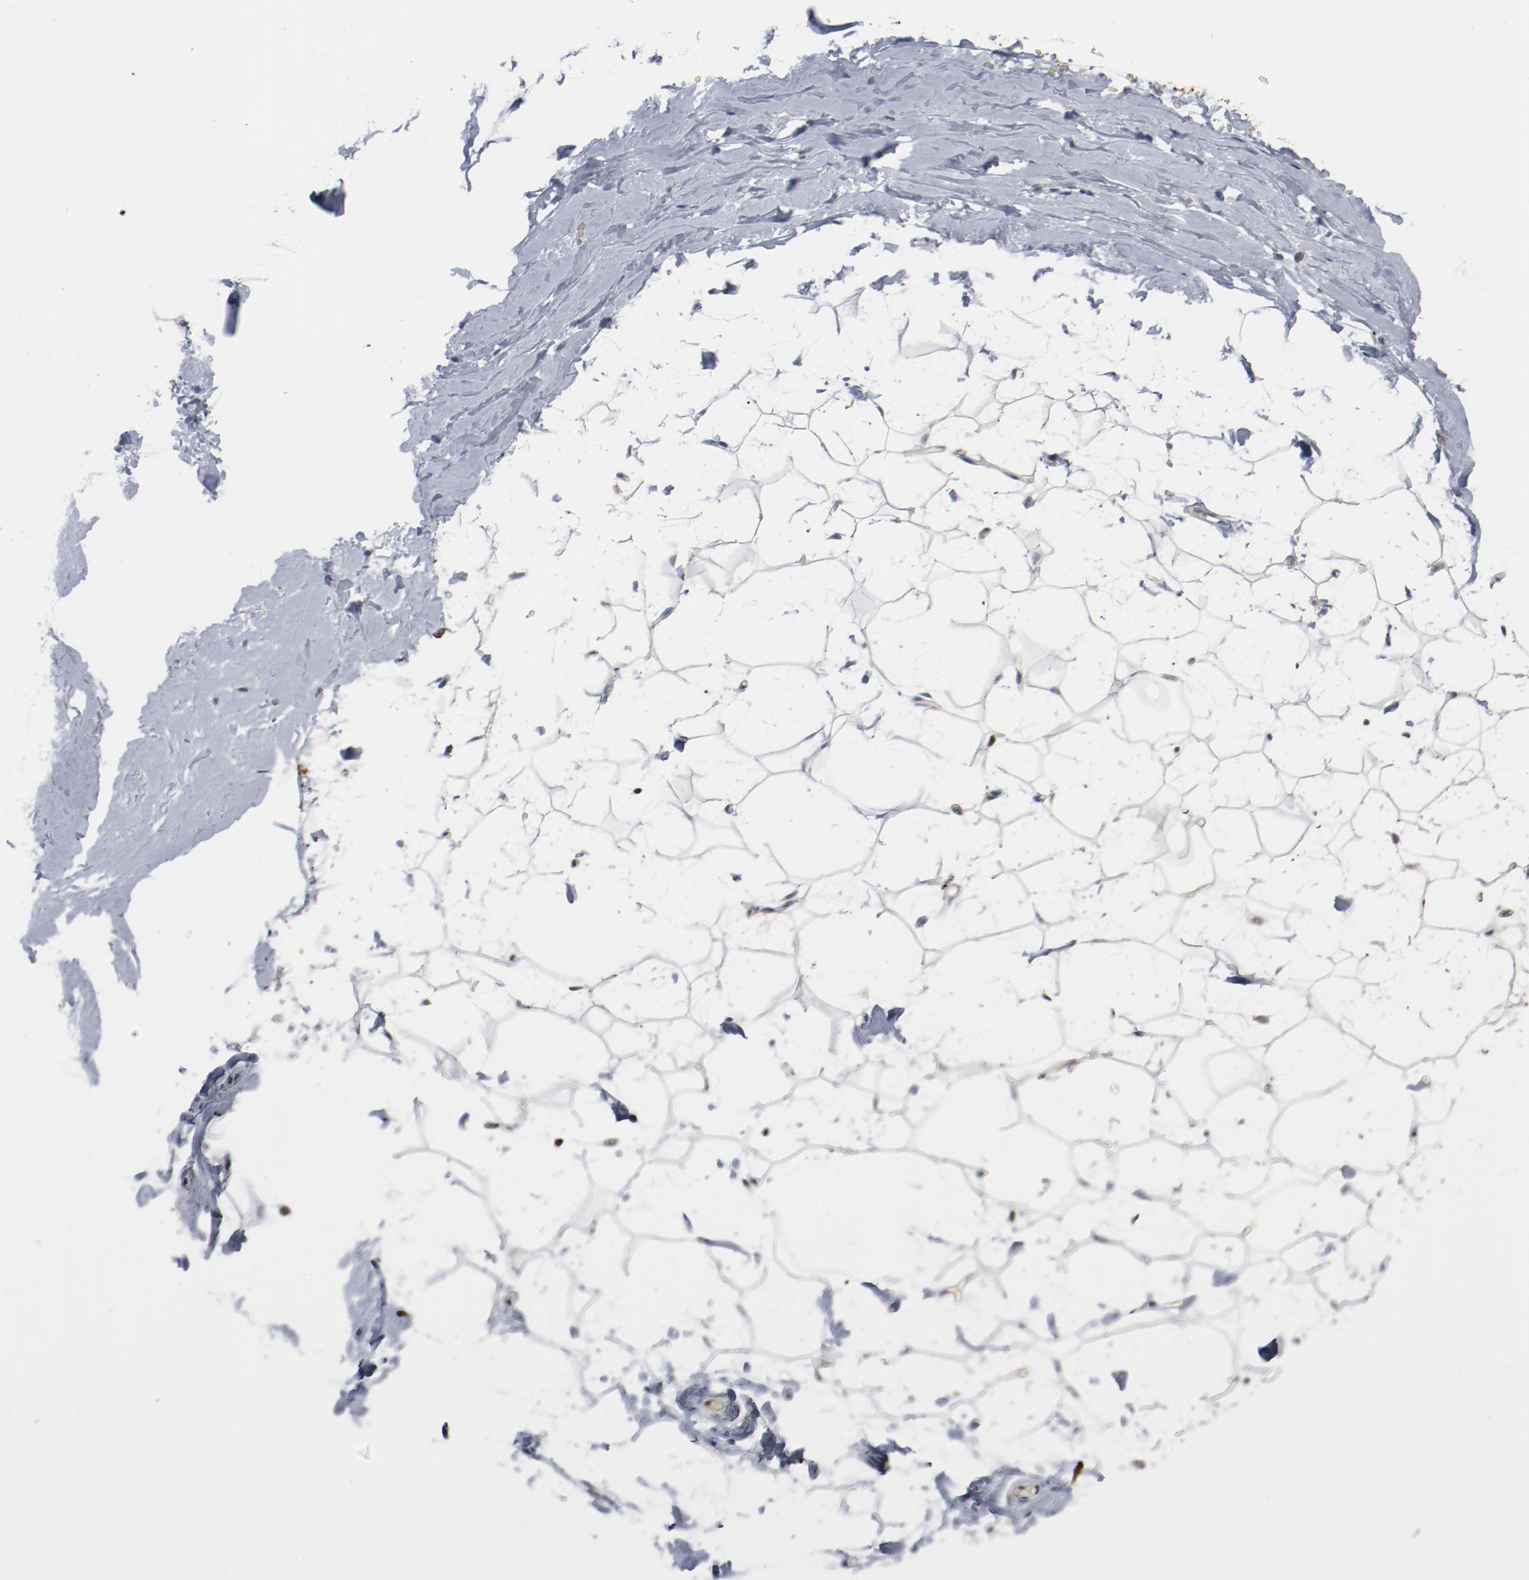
{"staining": {"intensity": "negative", "quantity": "none", "location": "none"}, "tissue": "breast", "cell_type": "Adipocytes", "image_type": "normal", "snomed": [{"axis": "morphology", "description": "Normal tissue, NOS"}, {"axis": "topography", "description": "Breast"}], "caption": "Immunohistochemistry histopathology image of benign human breast stained for a protein (brown), which exhibits no expression in adipocytes.", "gene": "ERICH1", "patient": {"sex": "female", "age": 23}}